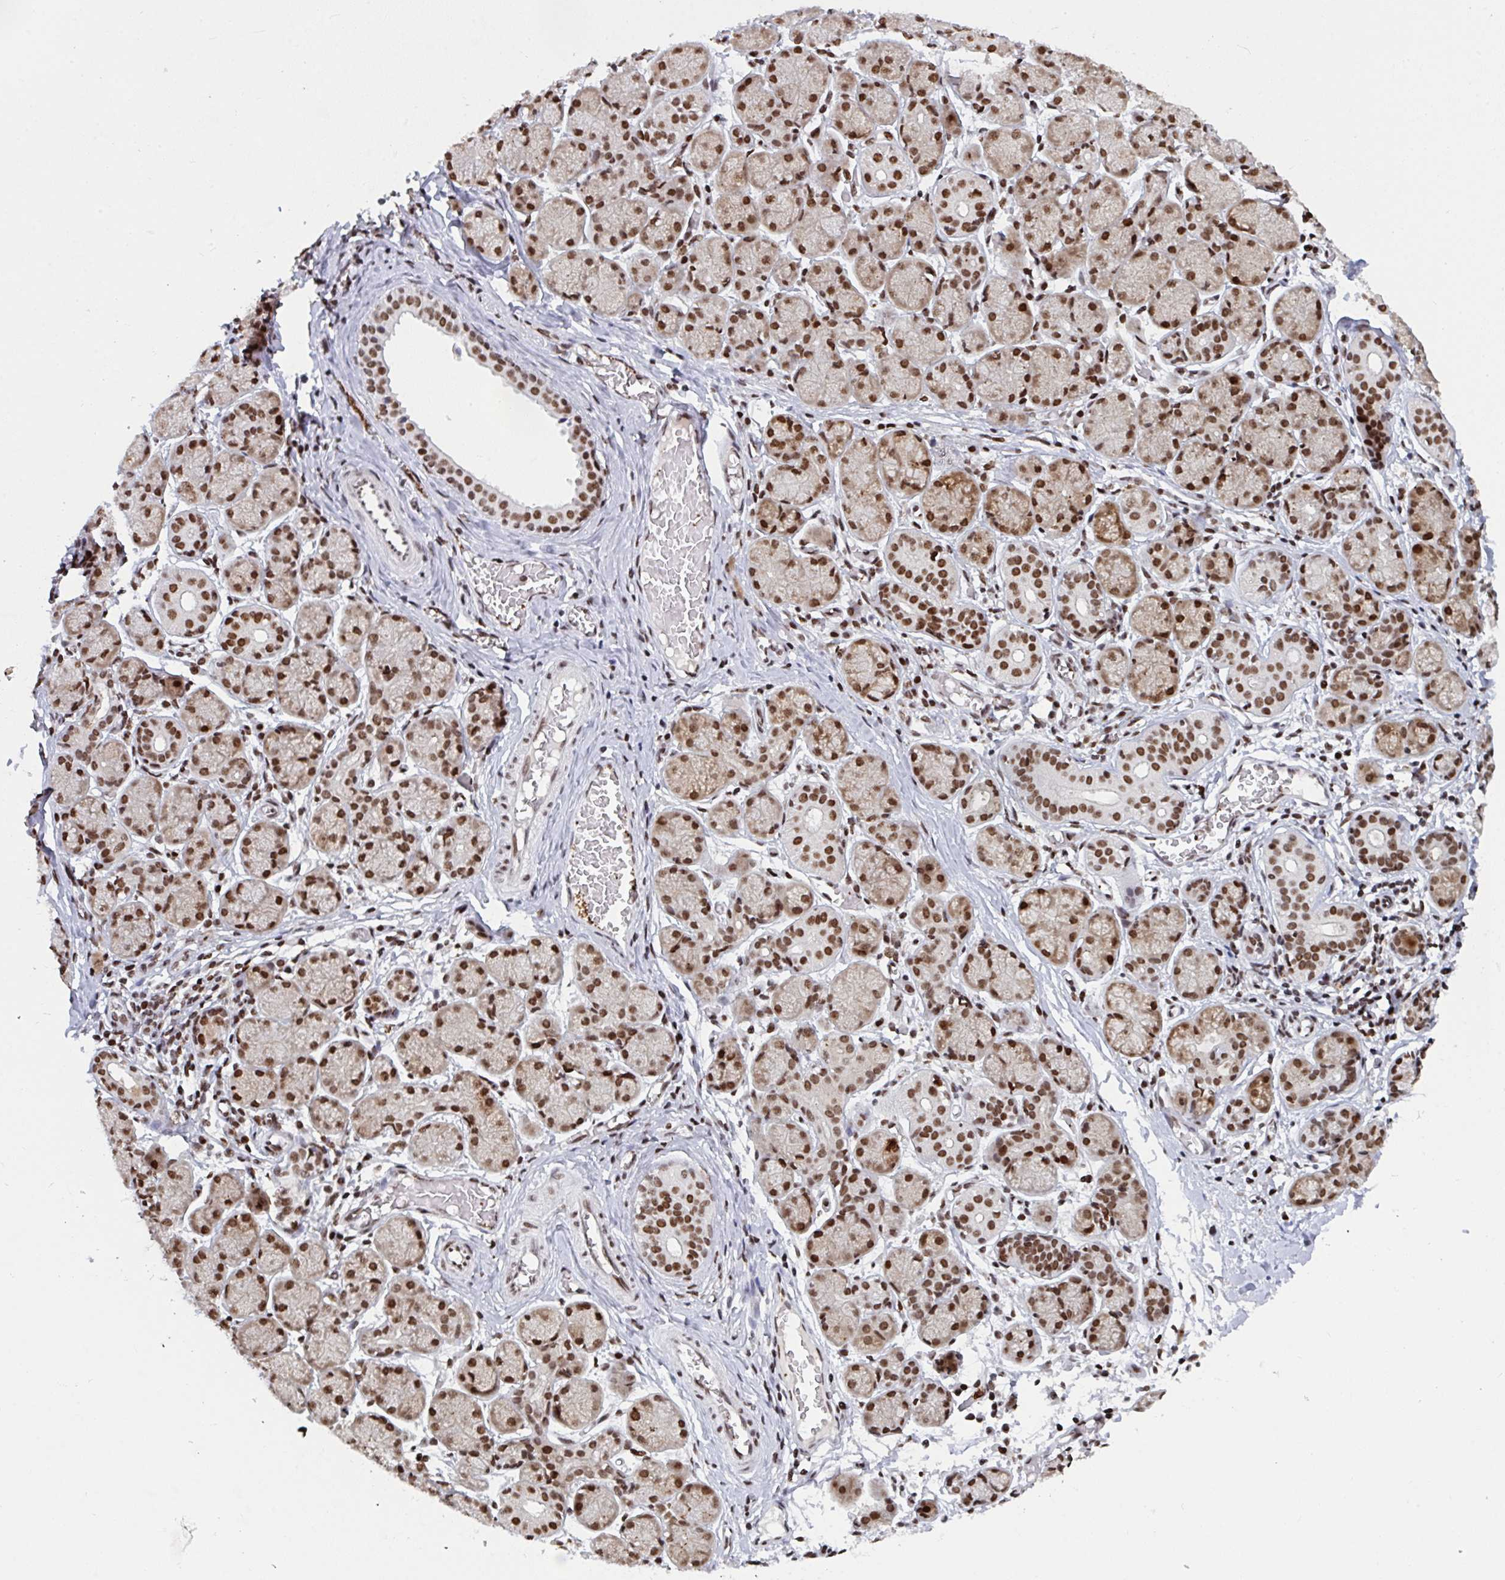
{"staining": {"intensity": "strong", "quantity": ">75%", "location": "nuclear"}, "tissue": "salivary gland", "cell_type": "Glandular cells", "image_type": "normal", "snomed": [{"axis": "morphology", "description": "Normal tissue, NOS"}, {"axis": "topography", "description": "Salivary gland"}], "caption": "Strong nuclear expression for a protein is appreciated in approximately >75% of glandular cells of unremarkable salivary gland using IHC.", "gene": "ZNF607", "patient": {"sex": "female", "age": 24}}